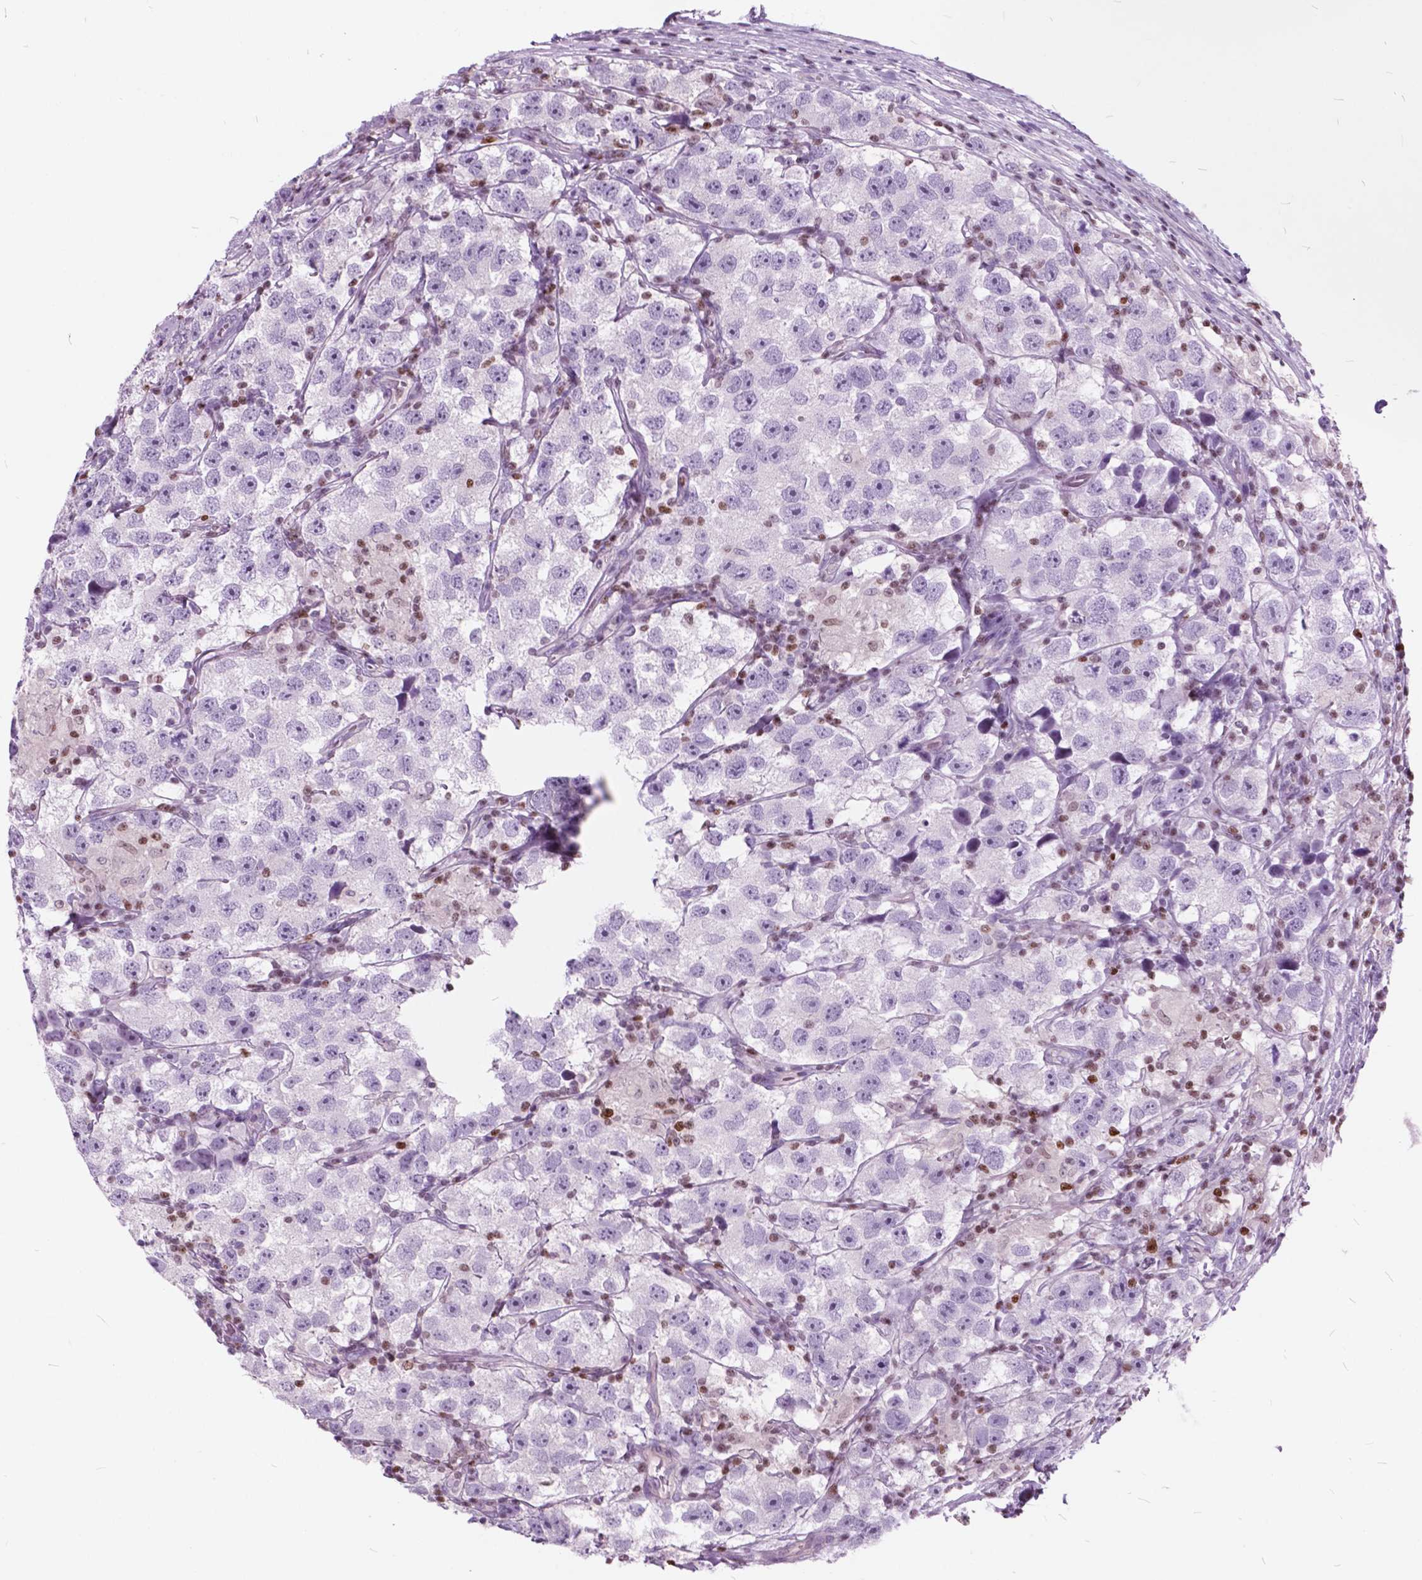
{"staining": {"intensity": "negative", "quantity": "none", "location": "none"}, "tissue": "testis cancer", "cell_type": "Tumor cells", "image_type": "cancer", "snomed": [{"axis": "morphology", "description": "Seminoma, NOS"}, {"axis": "topography", "description": "Testis"}], "caption": "The micrograph exhibits no staining of tumor cells in testis seminoma.", "gene": "SP140", "patient": {"sex": "male", "age": 26}}